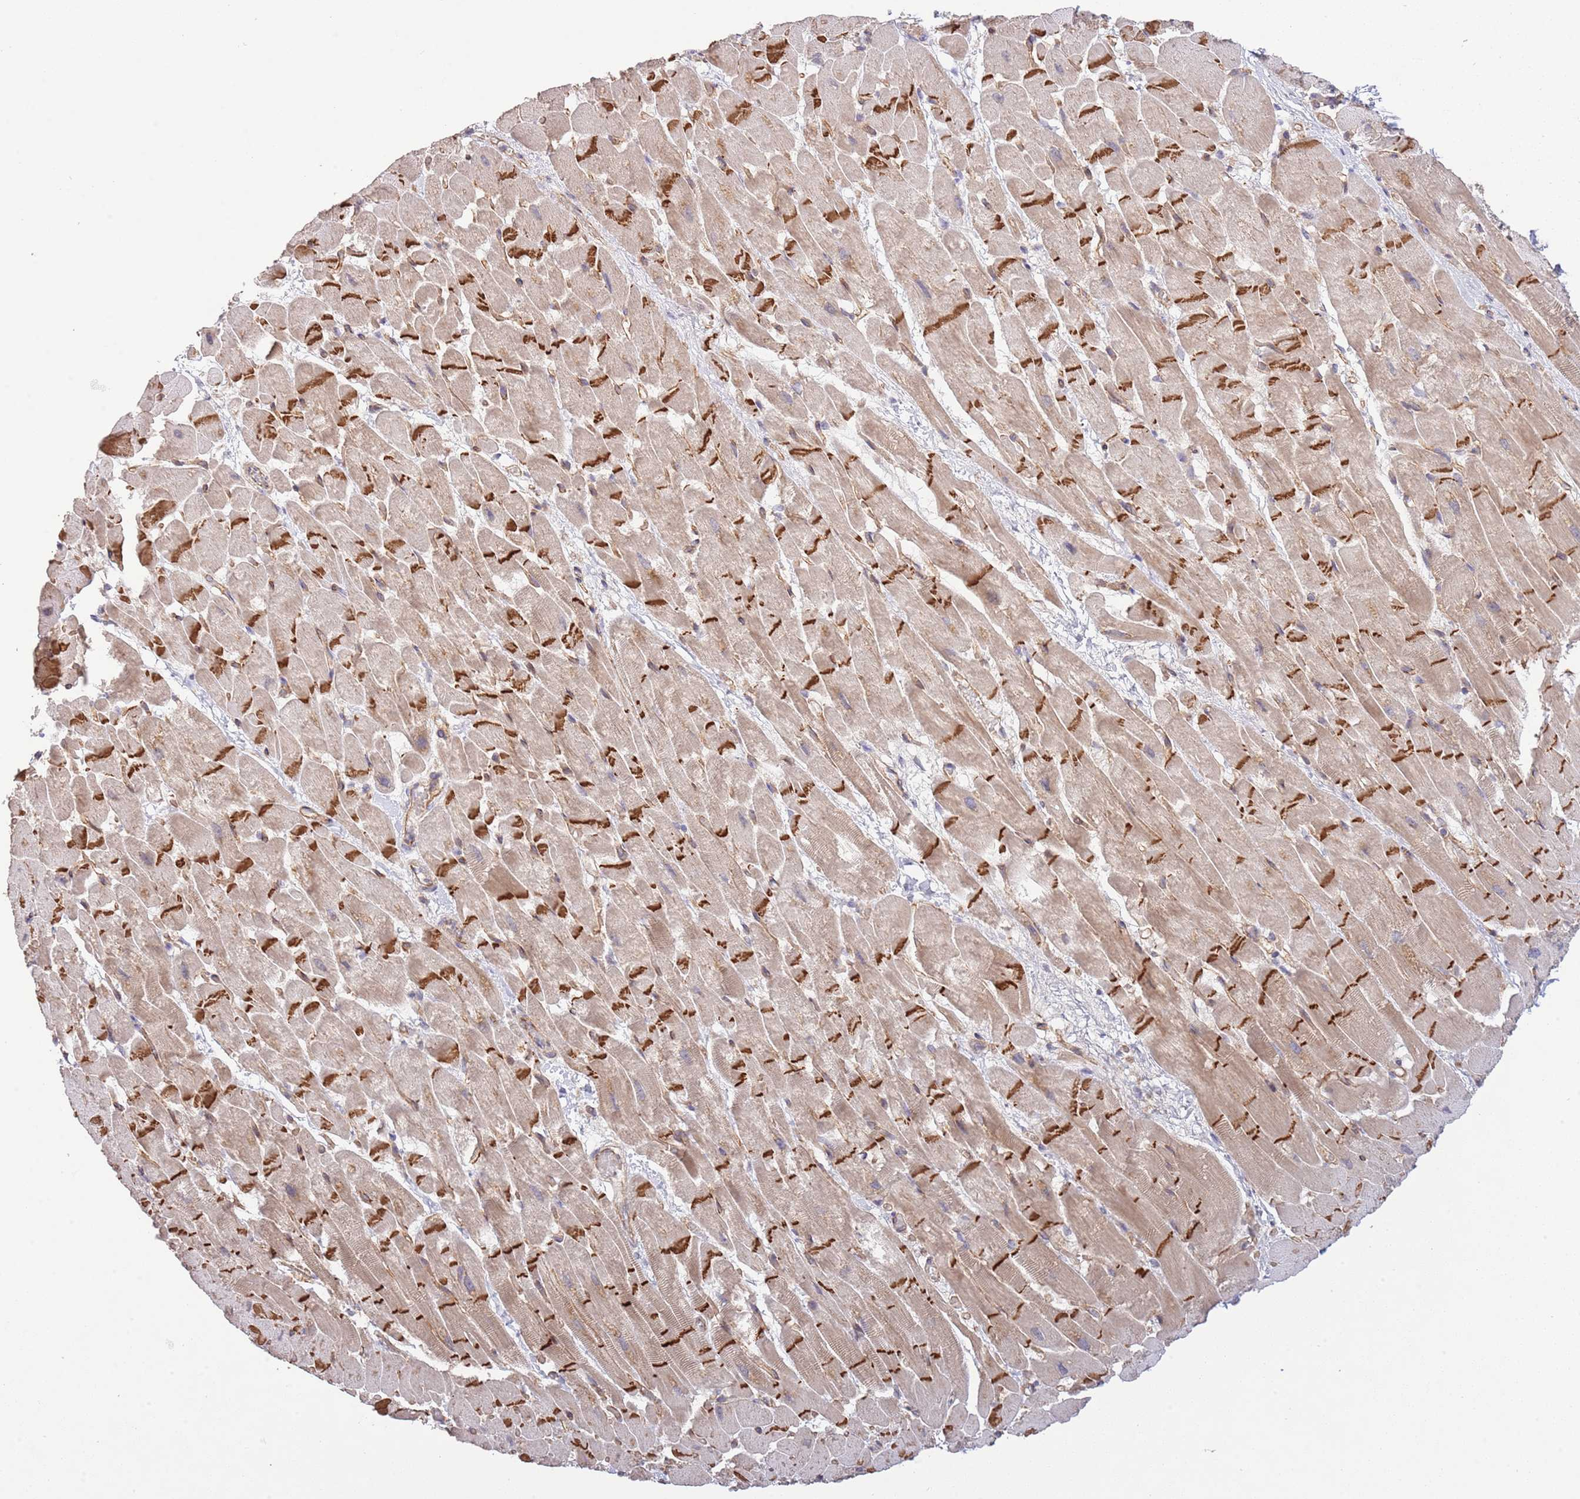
{"staining": {"intensity": "strong", "quantity": ">75%", "location": "cytoplasmic/membranous"}, "tissue": "heart muscle", "cell_type": "Cardiomyocytes", "image_type": "normal", "snomed": [{"axis": "morphology", "description": "Normal tissue, NOS"}, {"axis": "topography", "description": "Heart"}], "caption": "The image exhibits a brown stain indicating the presence of a protein in the cytoplasmic/membranous of cardiomyocytes in heart muscle.", "gene": "IVD", "patient": {"sex": "male", "age": 37}}